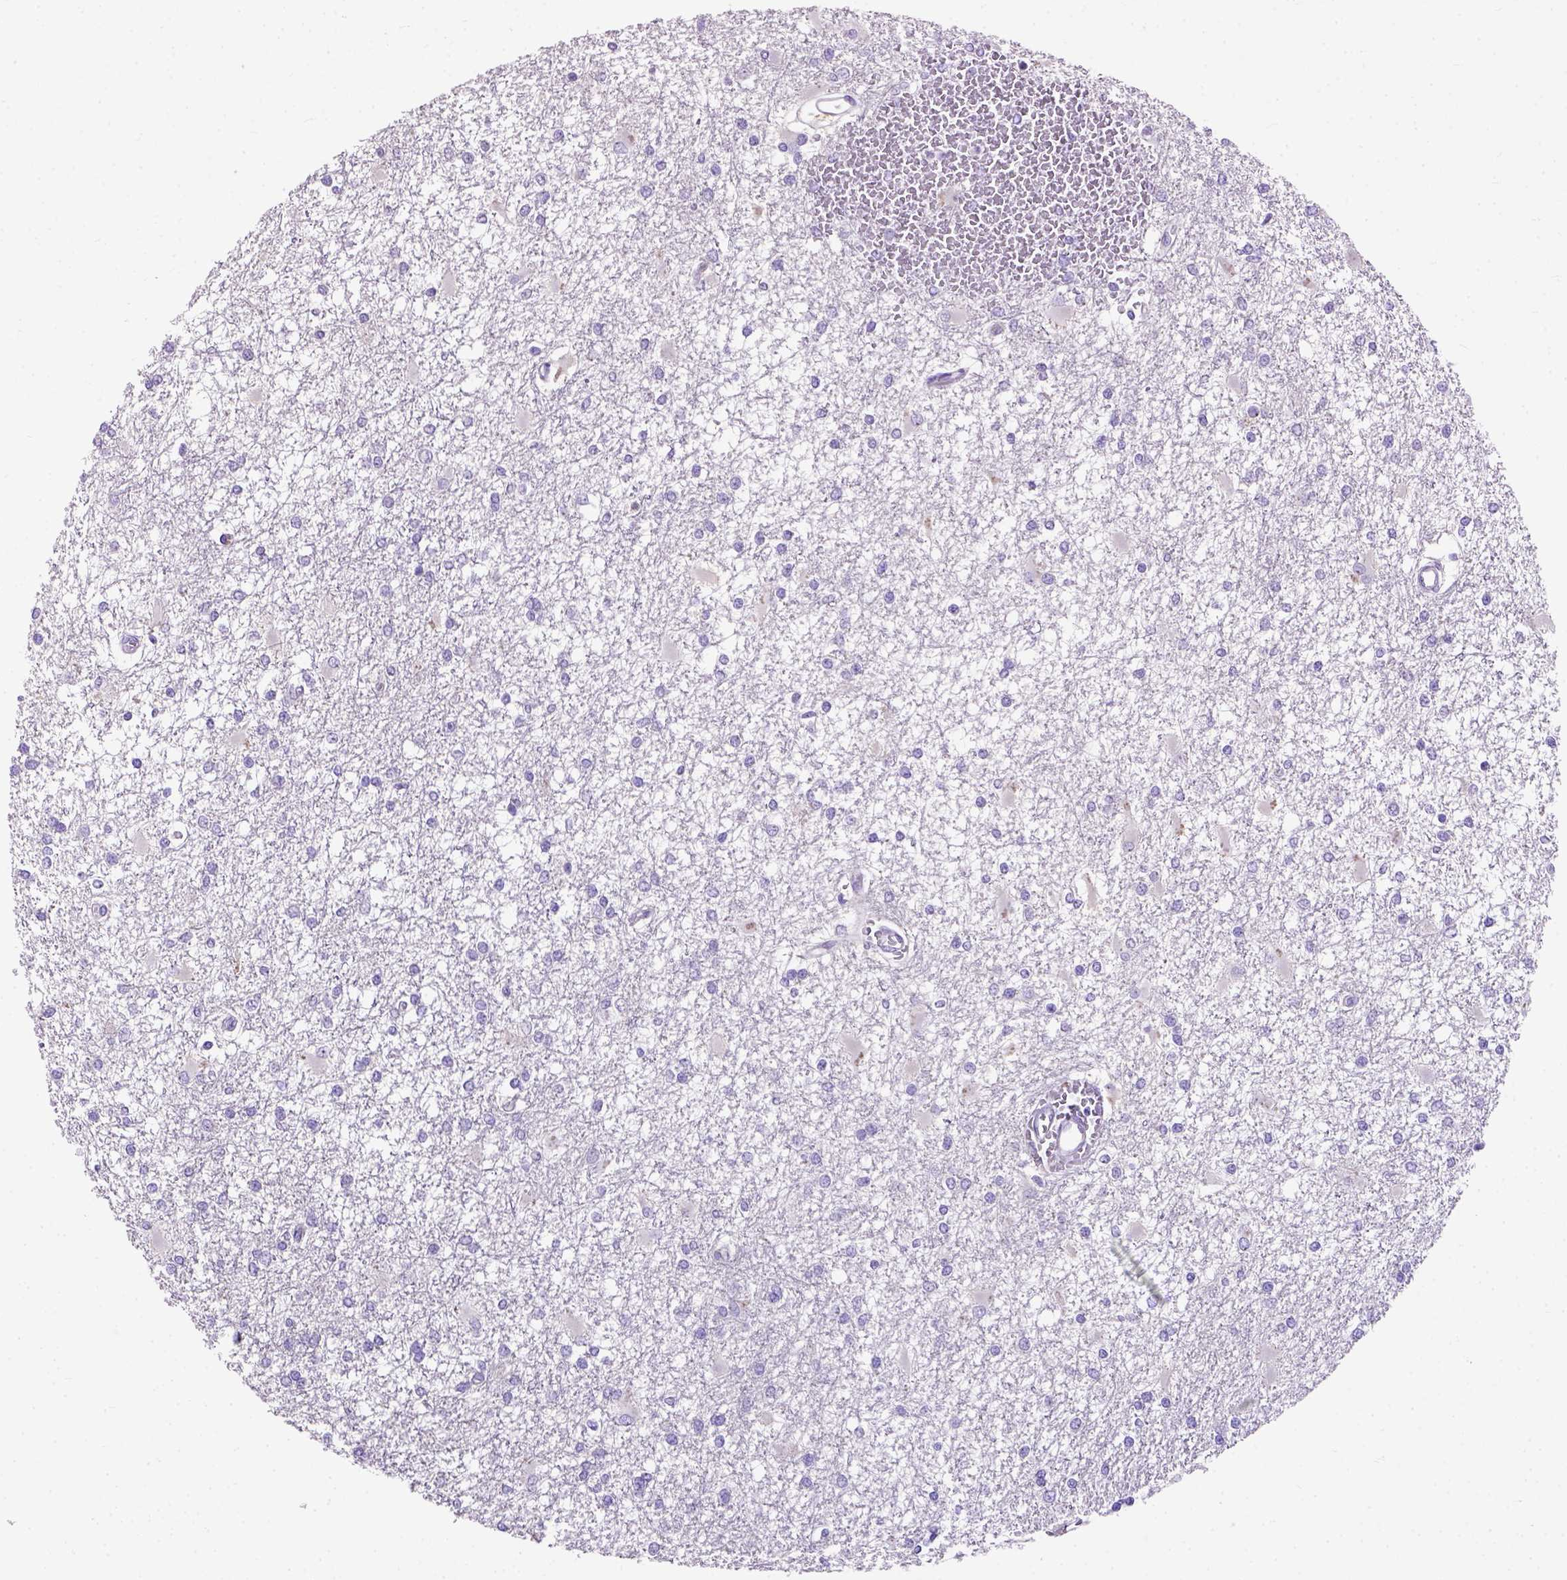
{"staining": {"intensity": "negative", "quantity": "none", "location": "none"}, "tissue": "glioma", "cell_type": "Tumor cells", "image_type": "cancer", "snomed": [{"axis": "morphology", "description": "Glioma, malignant, High grade"}, {"axis": "topography", "description": "Cerebral cortex"}], "caption": "High power microscopy histopathology image of an immunohistochemistry (IHC) histopathology image of glioma, revealing no significant expression in tumor cells. (Immunohistochemistry, brightfield microscopy, high magnification).", "gene": "UTP4", "patient": {"sex": "male", "age": 79}}